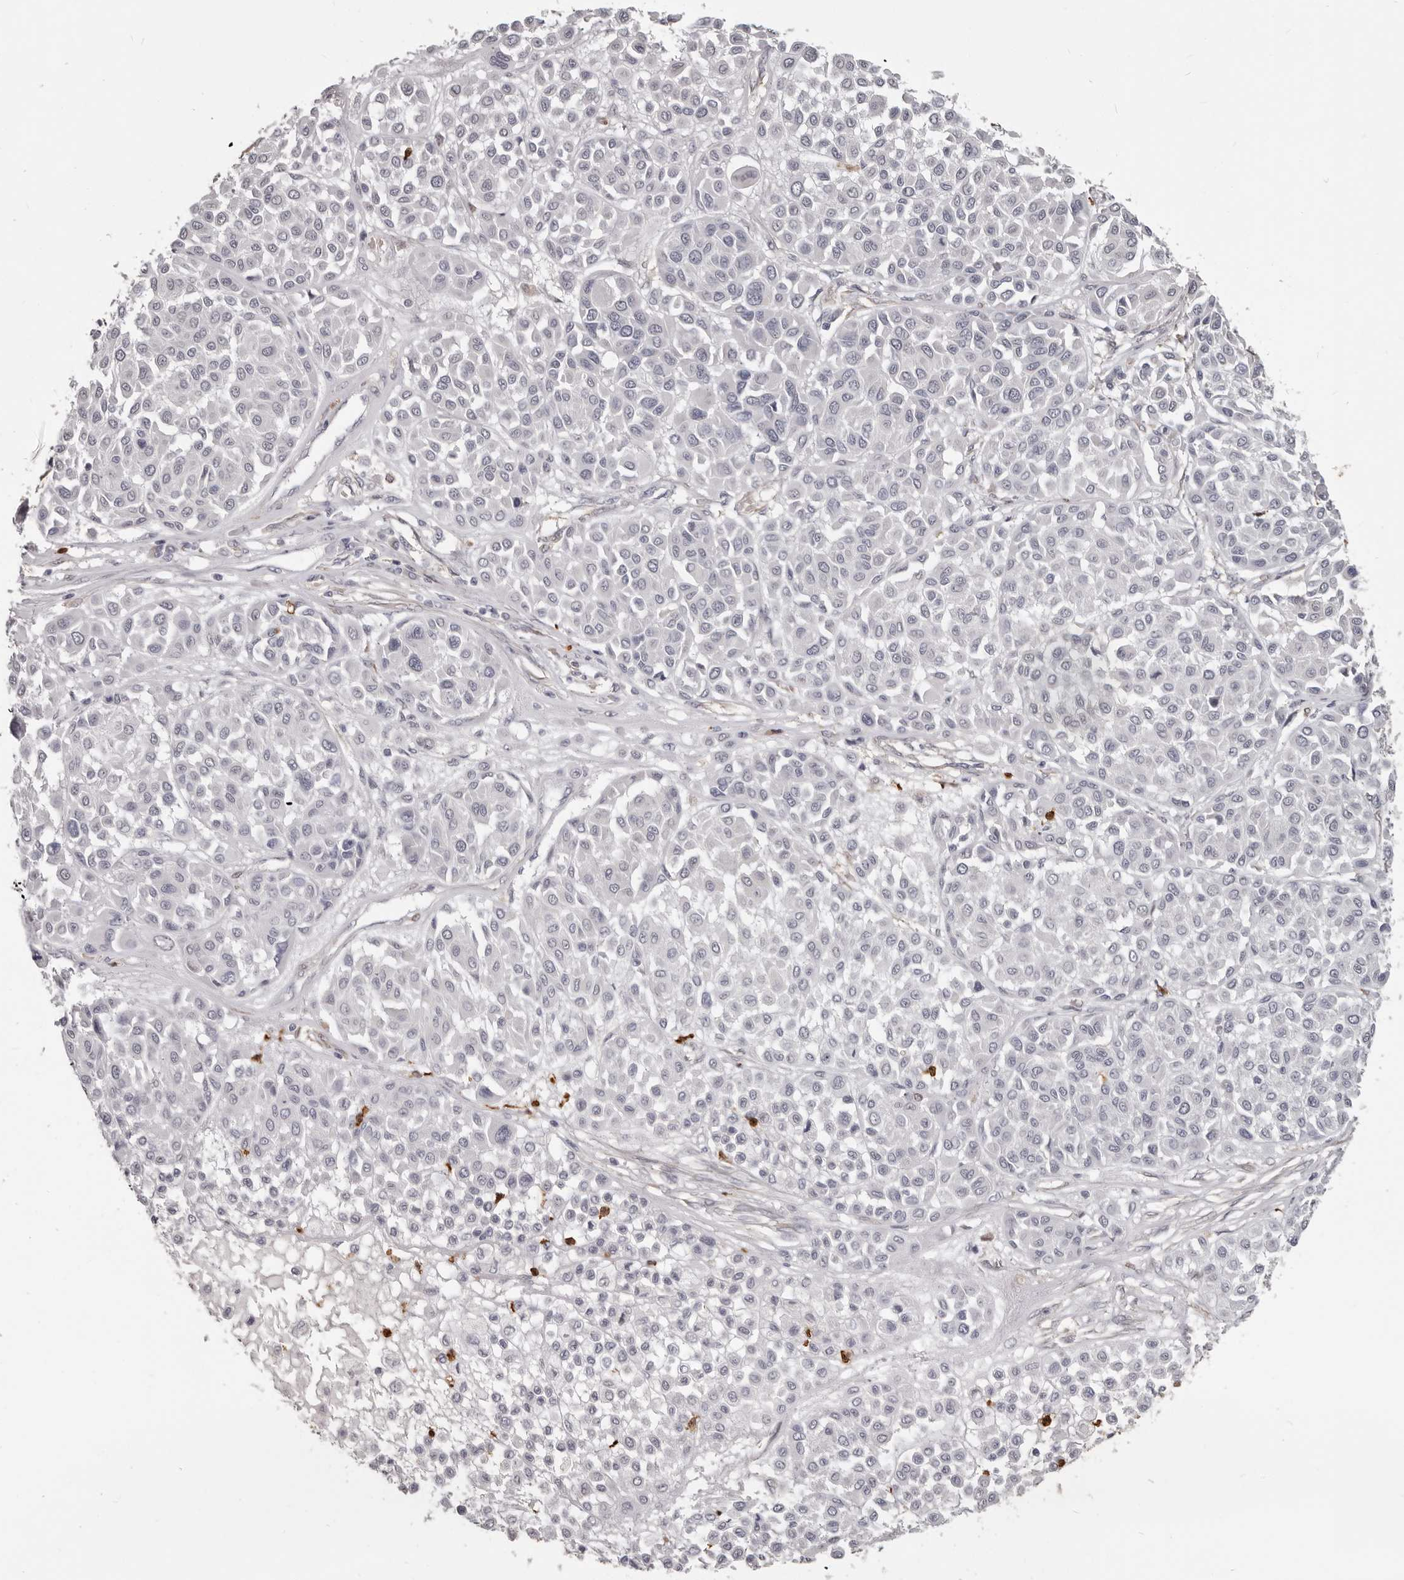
{"staining": {"intensity": "negative", "quantity": "none", "location": "none"}, "tissue": "melanoma", "cell_type": "Tumor cells", "image_type": "cancer", "snomed": [{"axis": "morphology", "description": "Malignant melanoma, Metastatic site"}, {"axis": "topography", "description": "Soft tissue"}], "caption": "IHC photomicrograph of melanoma stained for a protein (brown), which displays no staining in tumor cells.", "gene": "GPR157", "patient": {"sex": "male", "age": 41}}